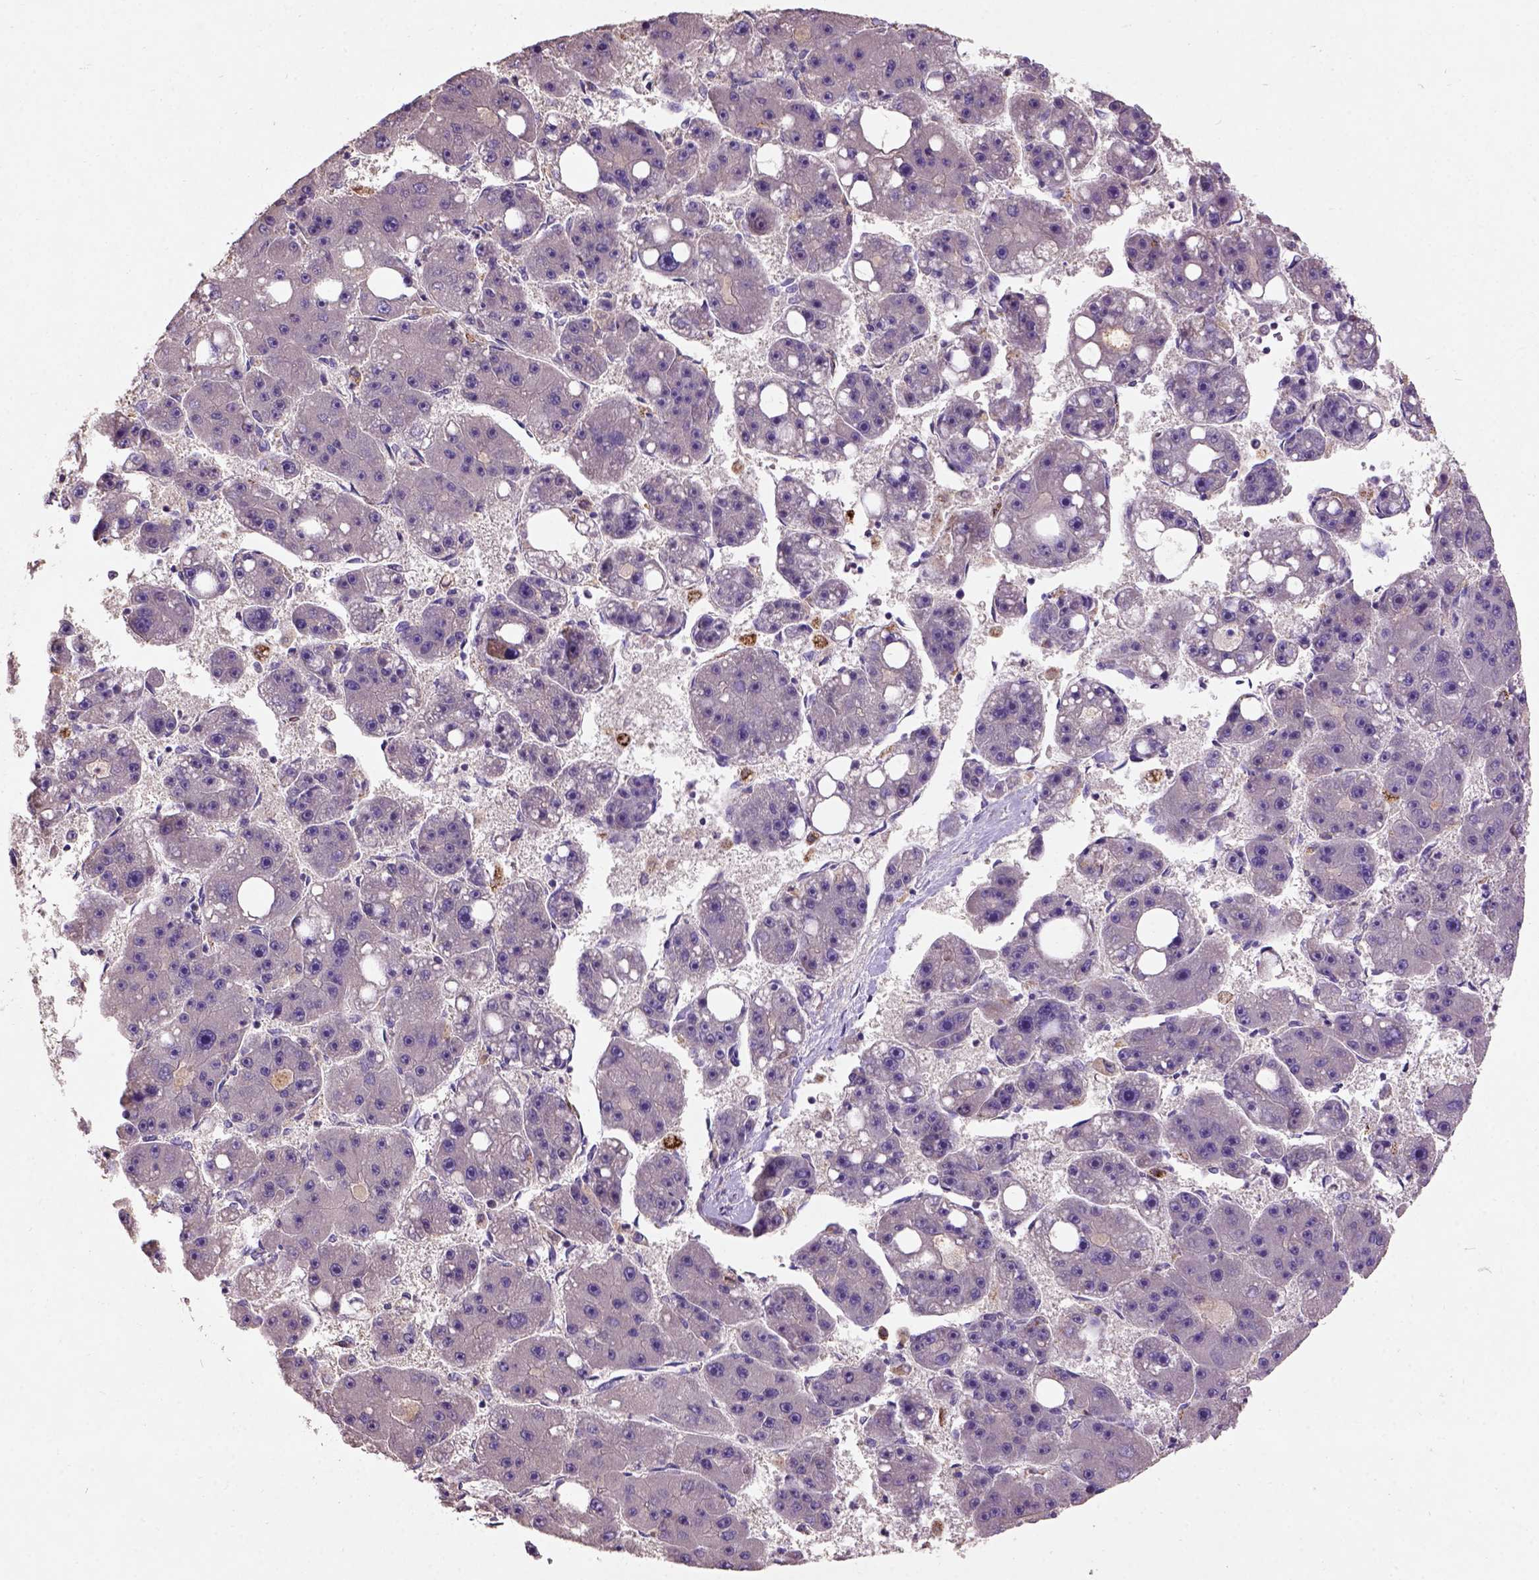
{"staining": {"intensity": "negative", "quantity": "none", "location": "none"}, "tissue": "liver cancer", "cell_type": "Tumor cells", "image_type": "cancer", "snomed": [{"axis": "morphology", "description": "Carcinoma, Hepatocellular, NOS"}, {"axis": "topography", "description": "Liver"}], "caption": "Tumor cells are negative for protein expression in human liver cancer (hepatocellular carcinoma). (DAB (3,3'-diaminobenzidine) immunohistochemistry (IHC) visualized using brightfield microscopy, high magnification).", "gene": "KBTBD8", "patient": {"sex": "female", "age": 61}}